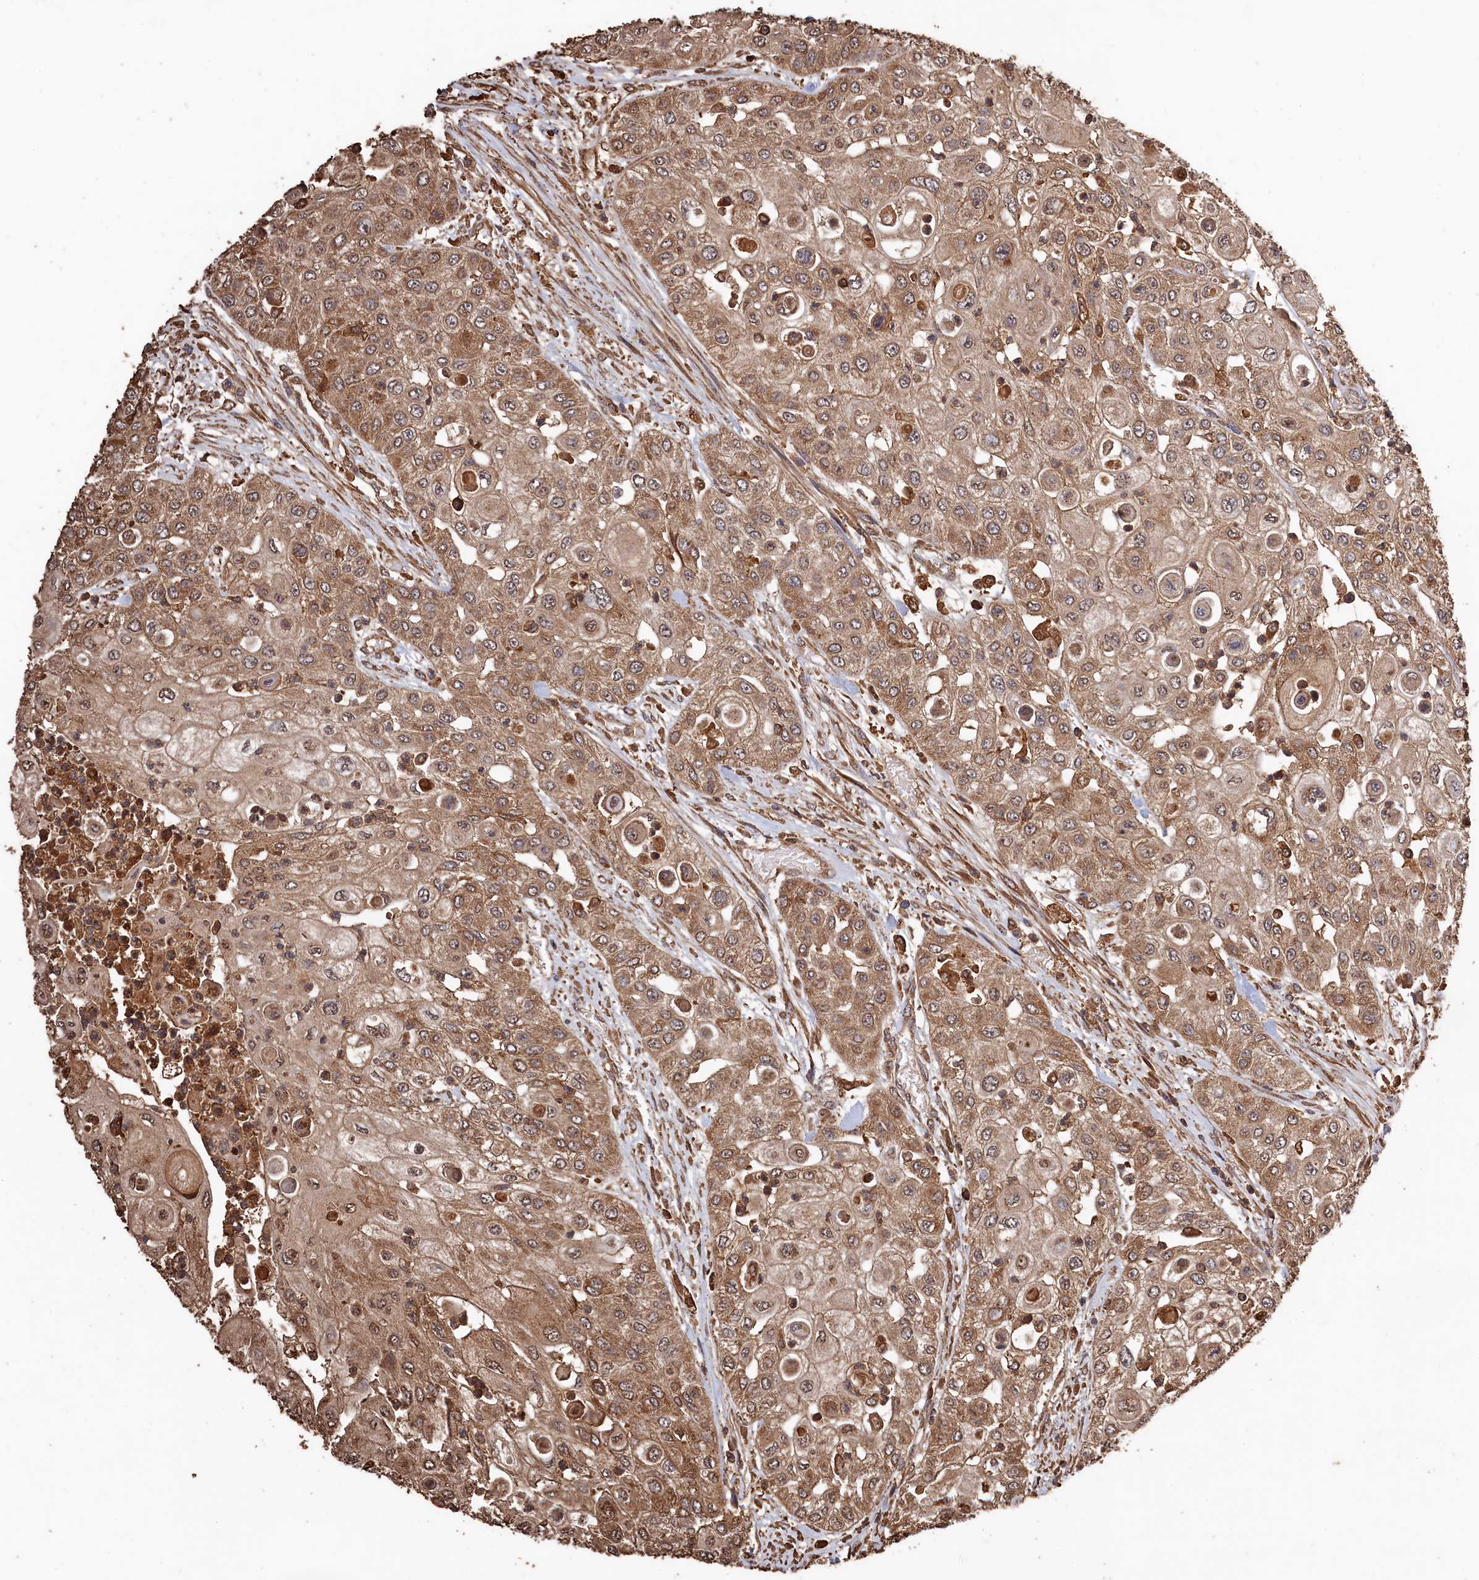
{"staining": {"intensity": "moderate", "quantity": ">75%", "location": "cytoplasmic/membranous"}, "tissue": "urothelial cancer", "cell_type": "Tumor cells", "image_type": "cancer", "snomed": [{"axis": "morphology", "description": "Urothelial carcinoma, High grade"}, {"axis": "topography", "description": "Urinary bladder"}], "caption": "The micrograph demonstrates staining of high-grade urothelial carcinoma, revealing moderate cytoplasmic/membranous protein staining (brown color) within tumor cells.", "gene": "SNX33", "patient": {"sex": "female", "age": 79}}